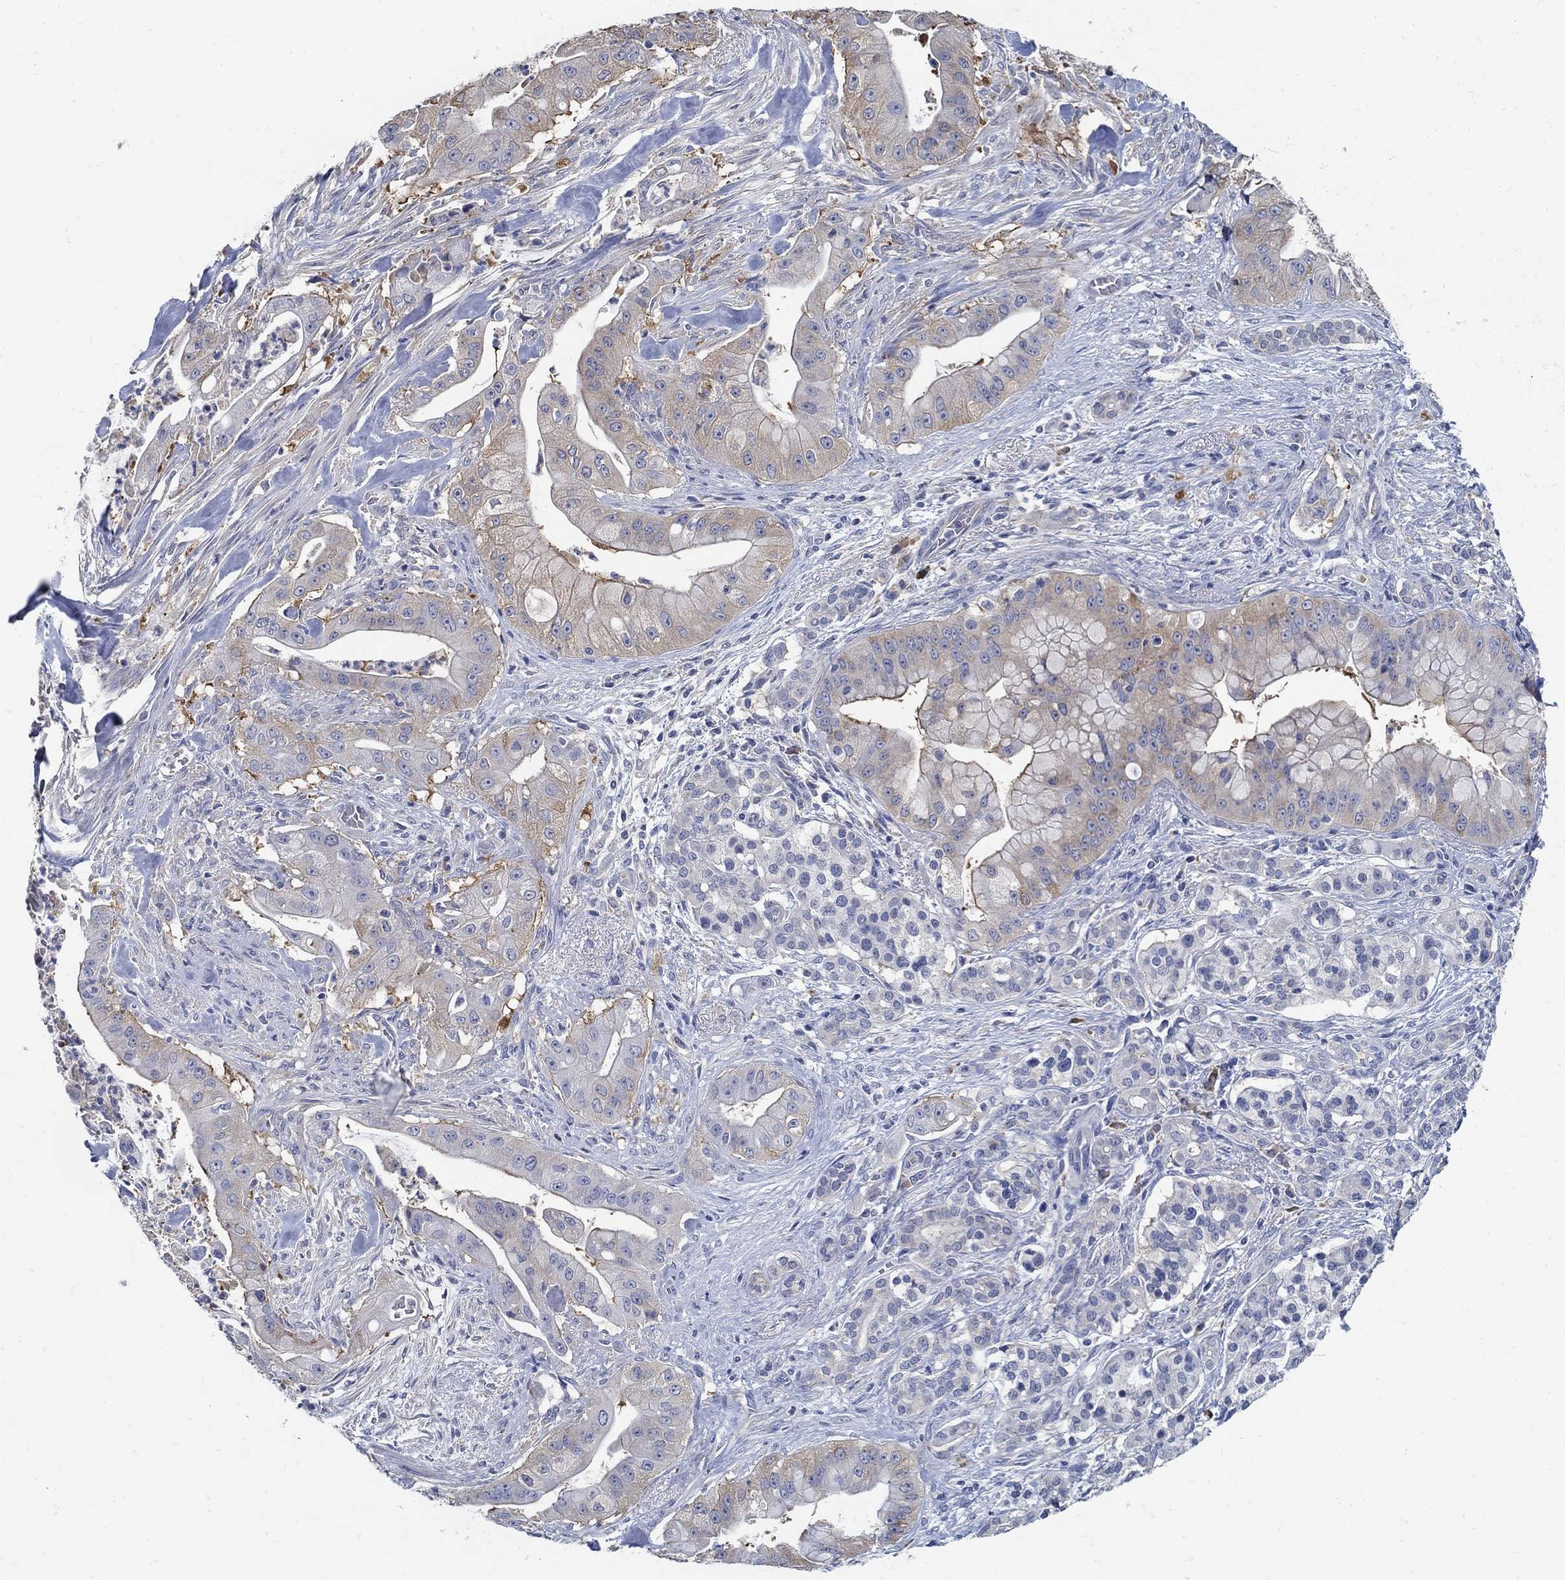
{"staining": {"intensity": "moderate", "quantity": "<25%", "location": "cytoplasmic/membranous"}, "tissue": "pancreatic cancer", "cell_type": "Tumor cells", "image_type": "cancer", "snomed": [{"axis": "morphology", "description": "Normal tissue, NOS"}, {"axis": "morphology", "description": "Inflammation, NOS"}, {"axis": "morphology", "description": "Adenocarcinoma, NOS"}, {"axis": "topography", "description": "Pancreas"}], "caption": "Immunohistochemical staining of human pancreatic cancer displays low levels of moderate cytoplasmic/membranous protein positivity in about <25% of tumor cells.", "gene": "PCDH11X", "patient": {"sex": "male", "age": 57}}